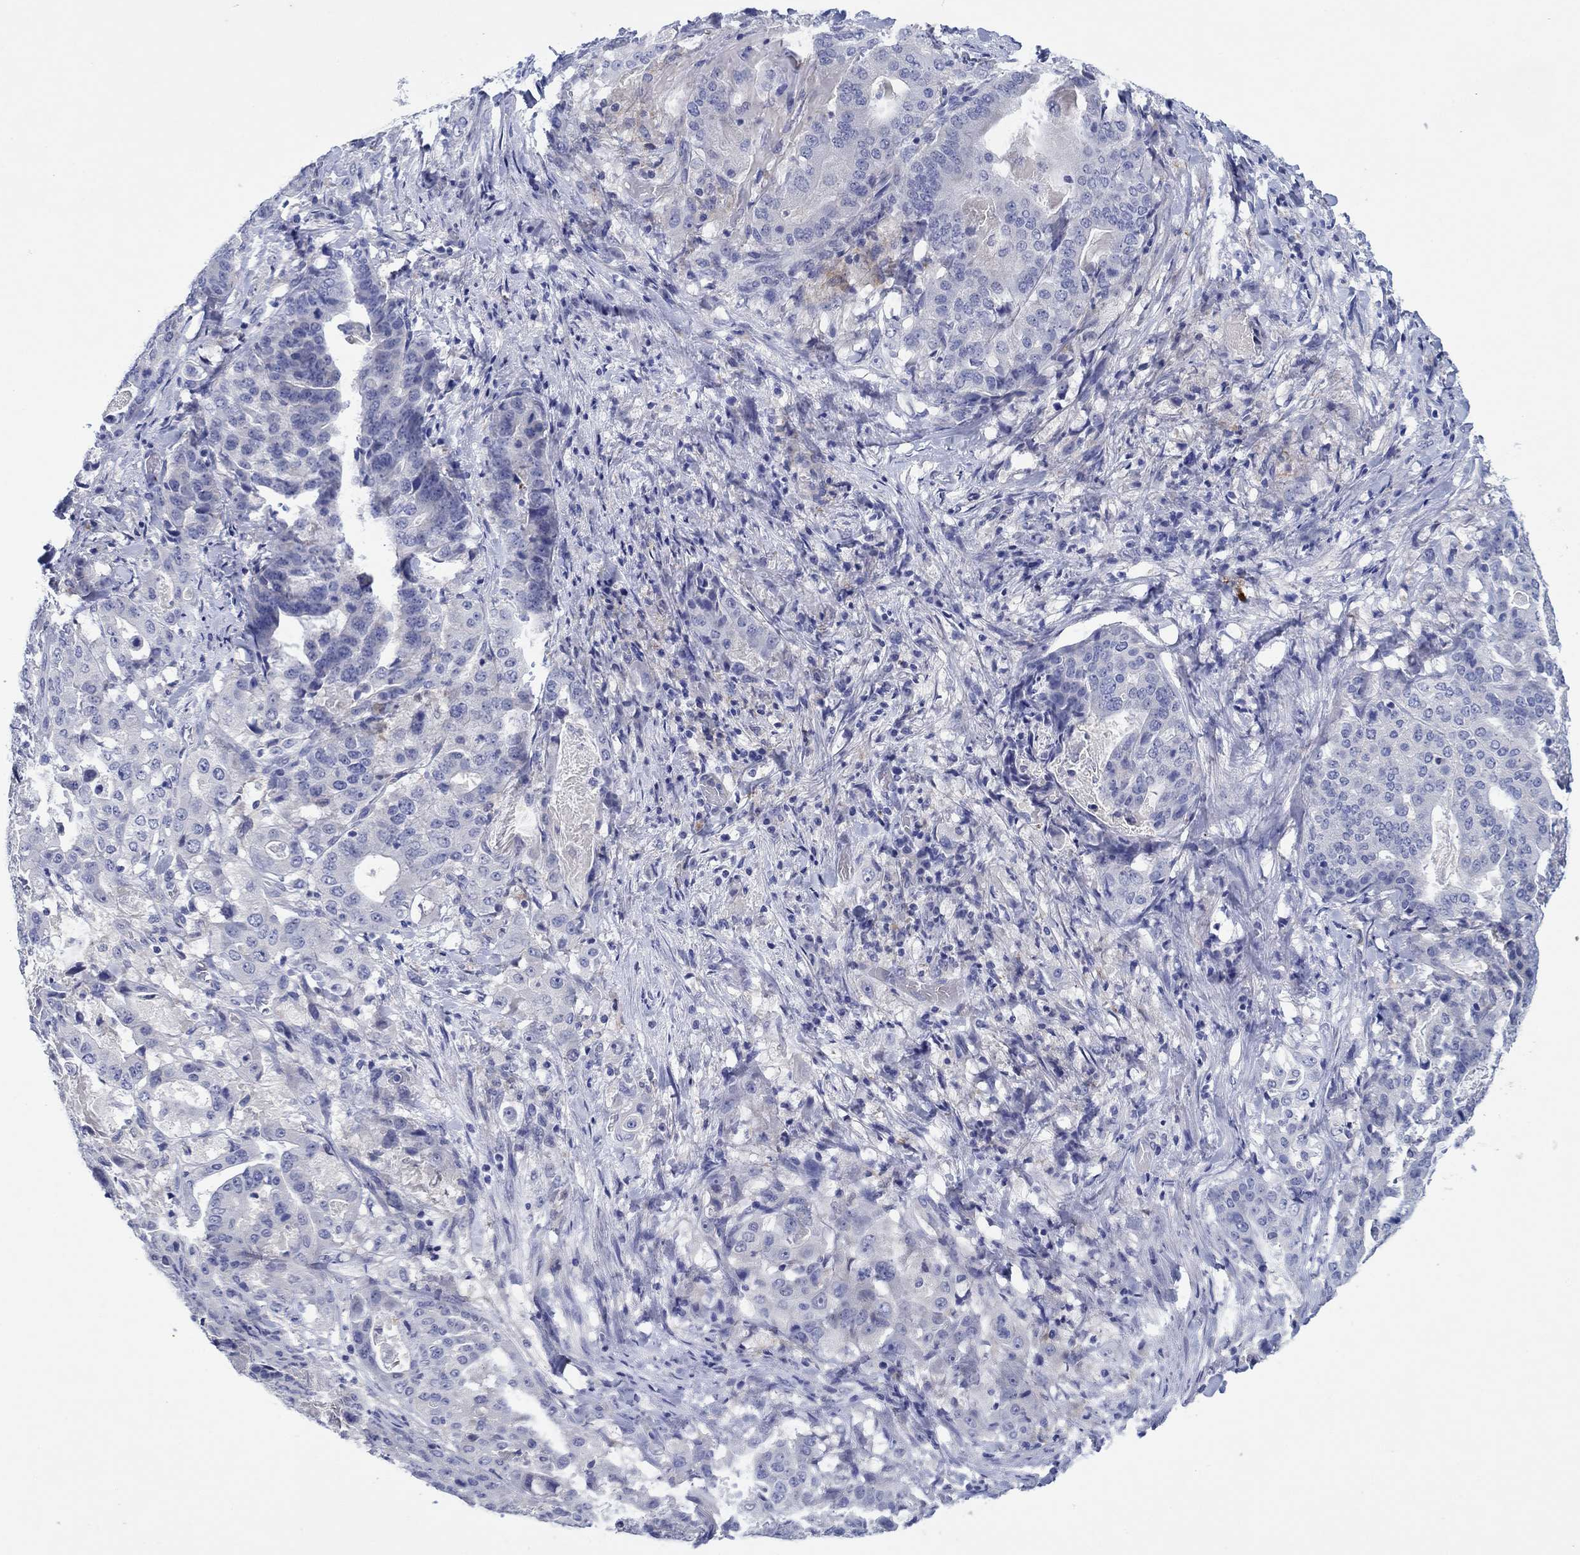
{"staining": {"intensity": "negative", "quantity": "none", "location": "none"}, "tissue": "stomach cancer", "cell_type": "Tumor cells", "image_type": "cancer", "snomed": [{"axis": "morphology", "description": "Adenocarcinoma, NOS"}, {"axis": "topography", "description": "Stomach"}], "caption": "Immunohistochemical staining of stomach cancer shows no significant staining in tumor cells.", "gene": "HDC", "patient": {"sex": "male", "age": 48}}